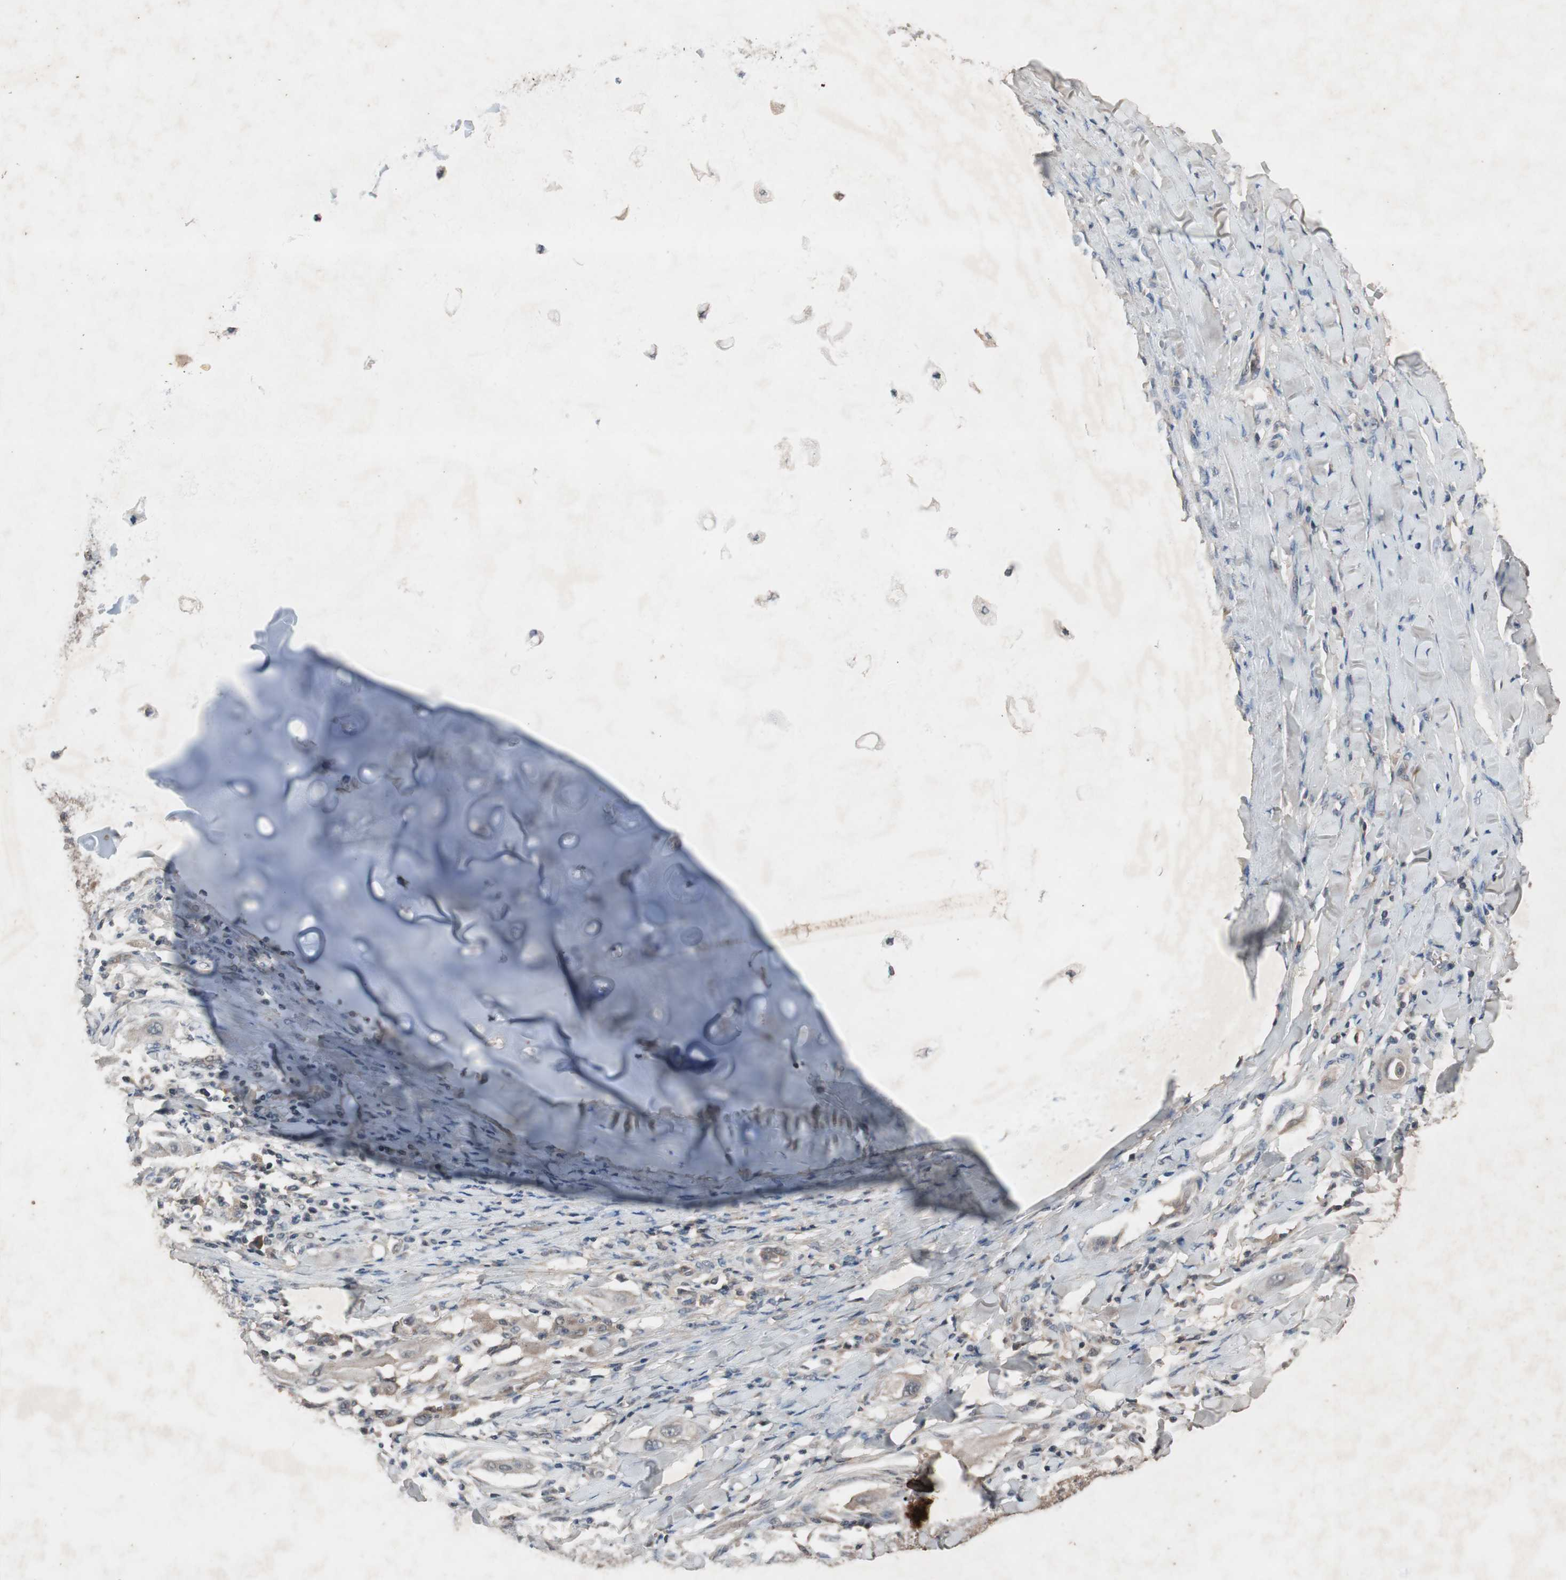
{"staining": {"intensity": "weak", "quantity": ">75%", "location": "cytoplasmic/membranous"}, "tissue": "lung cancer", "cell_type": "Tumor cells", "image_type": "cancer", "snomed": [{"axis": "morphology", "description": "Squamous cell carcinoma, NOS"}, {"axis": "topography", "description": "Lung"}], "caption": "Squamous cell carcinoma (lung) stained with a brown dye reveals weak cytoplasmic/membranous positive expression in about >75% of tumor cells.", "gene": "NSF", "patient": {"sex": "female", "age": 47}}